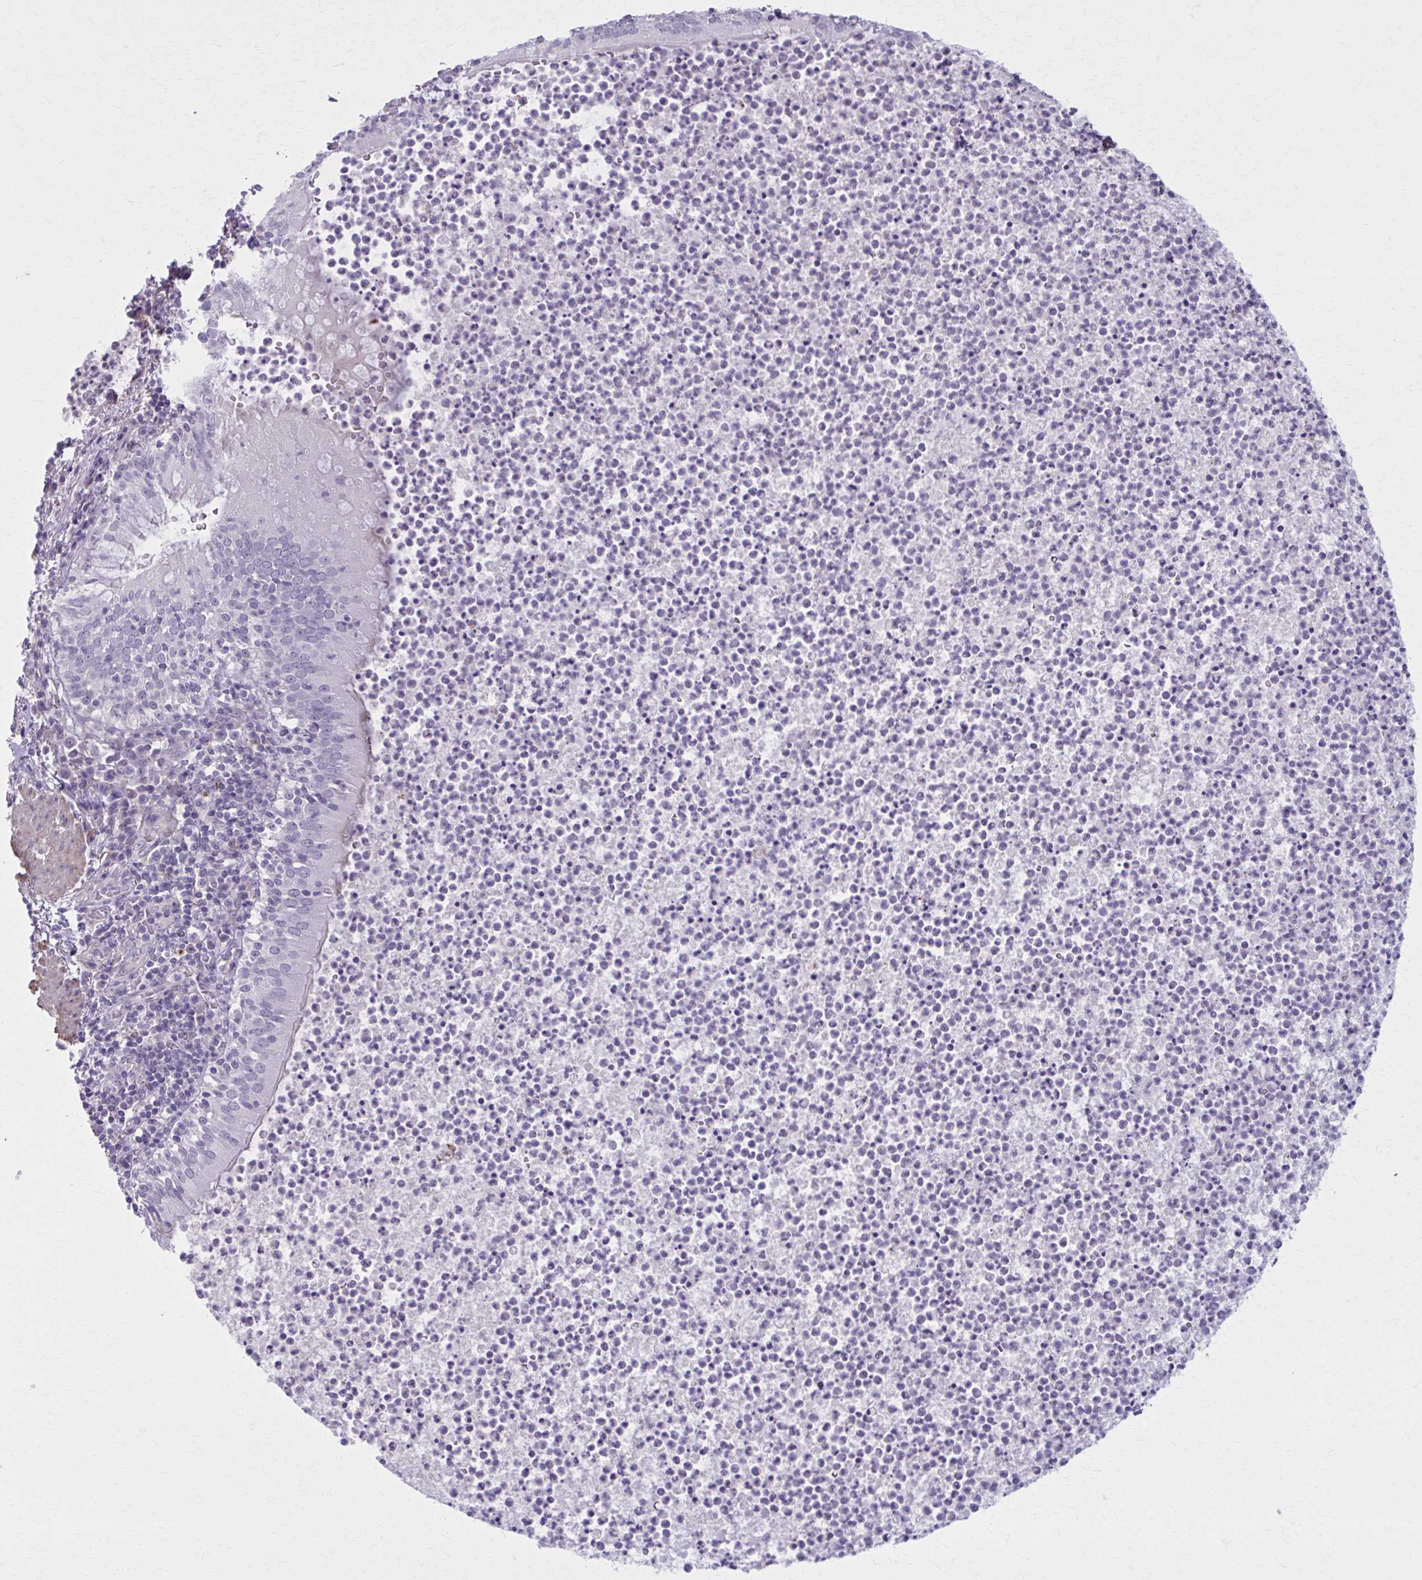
{"staining": {"intensity": "negative", "quantity": "none", "location": "none"}, "tissue": "bronchus", "cell_type": "Respiratory epithelial cells", "image_type": "normal", "snomed": [{"axis": "morphology", "description": "Normal tissue, NOS"}, {"axis": "topography", "description": "Lymph node"}, {"axis": "topography", "description": "Bronchus"}], "caption": "Protein analysis of benign bronchus demonstrates no significant positivity in respiratory epithelial cells. (DAB immunohistochemistry with hematoxylin counter stain).", "gene": "NUMBL", "patient": {"sex": "male", "age": 56}}